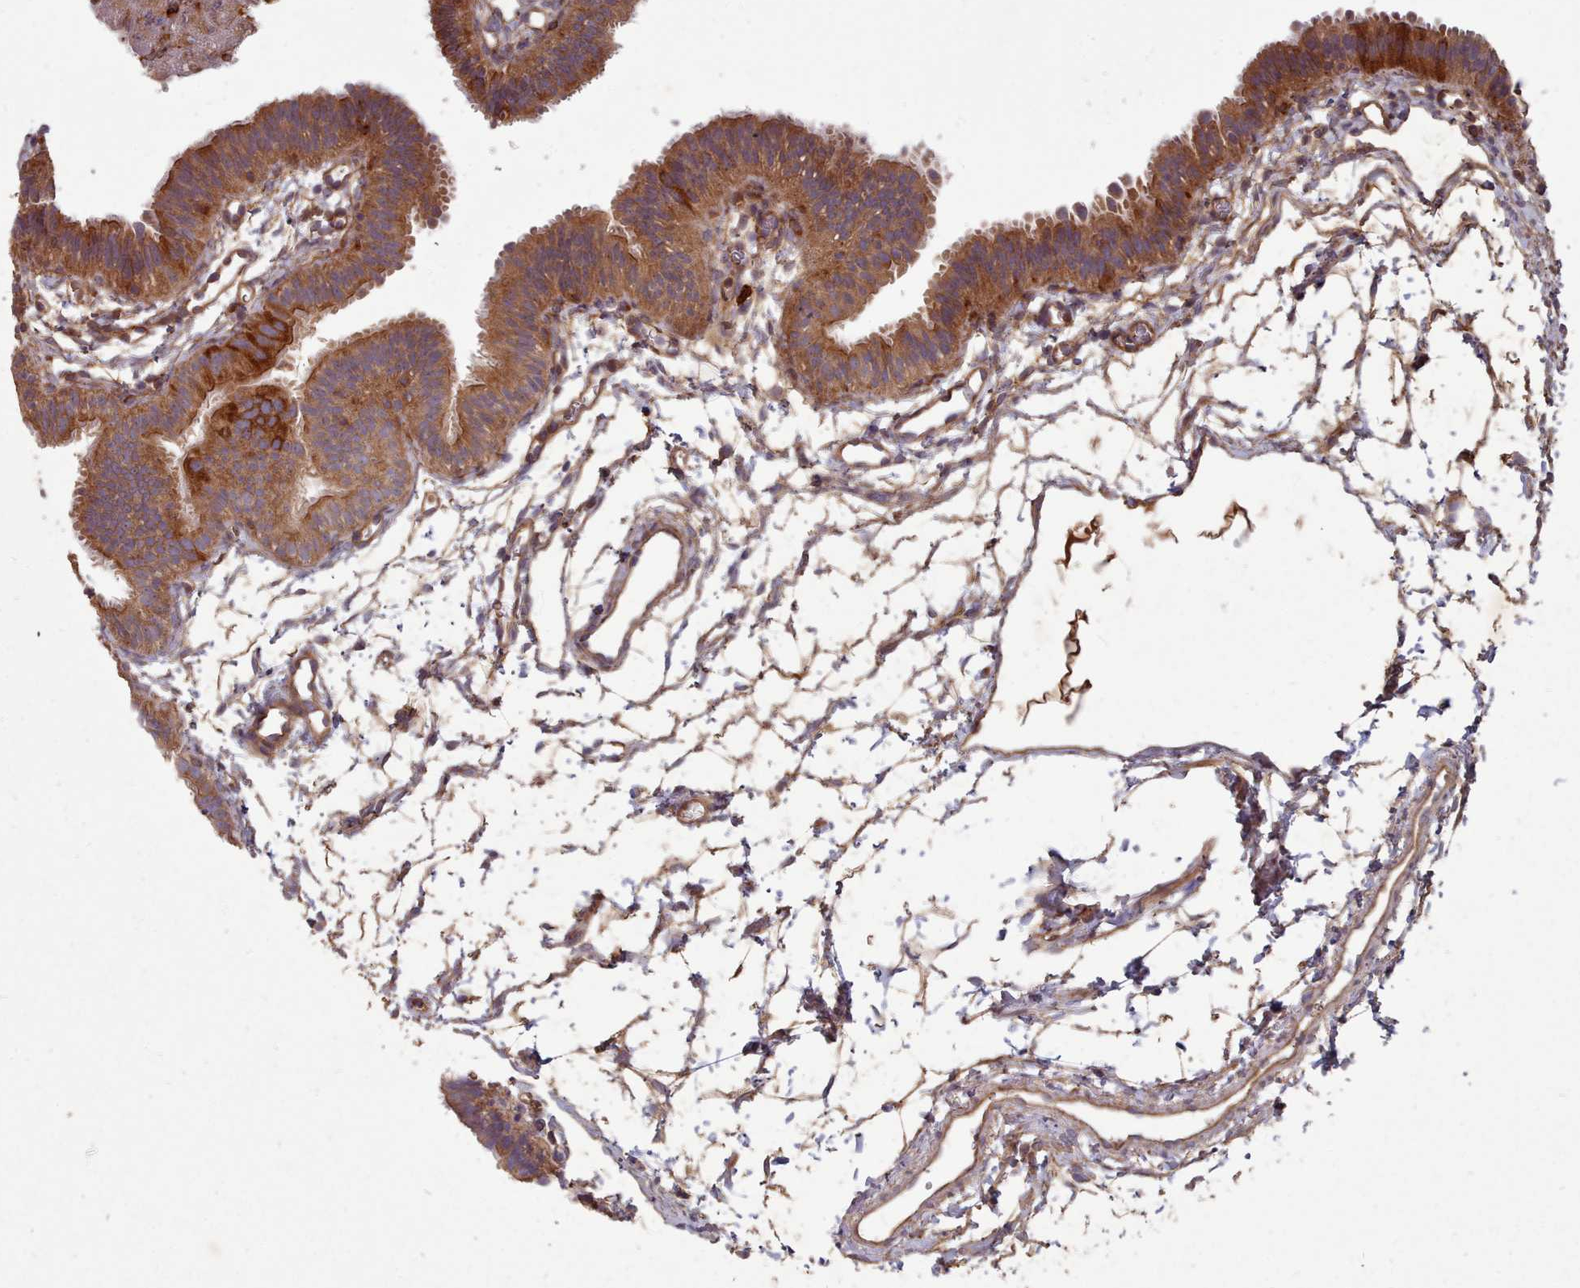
{"staining": {"intensity": "strong", "quantity": ">75%", "location": "cytoplasmic/membranous"}, "tissue": "fallopian tube", "cell_type": "Glandular cells", "image_type": "normal", "snomed": [{"axis": "morphology", "description": "Normal tissue, NOS"}, {"axis": "topography", "description": "Fallopian tube"}], "caption": "A micrograph showing strong cytoplasmic/membranous expression in approximately >75% of glandular cells in normal fallopian tube, as visualized by brown immunohistochemical staining.", "gene": "THSD7B", "patient": {"sex": "female", "age": 35}}